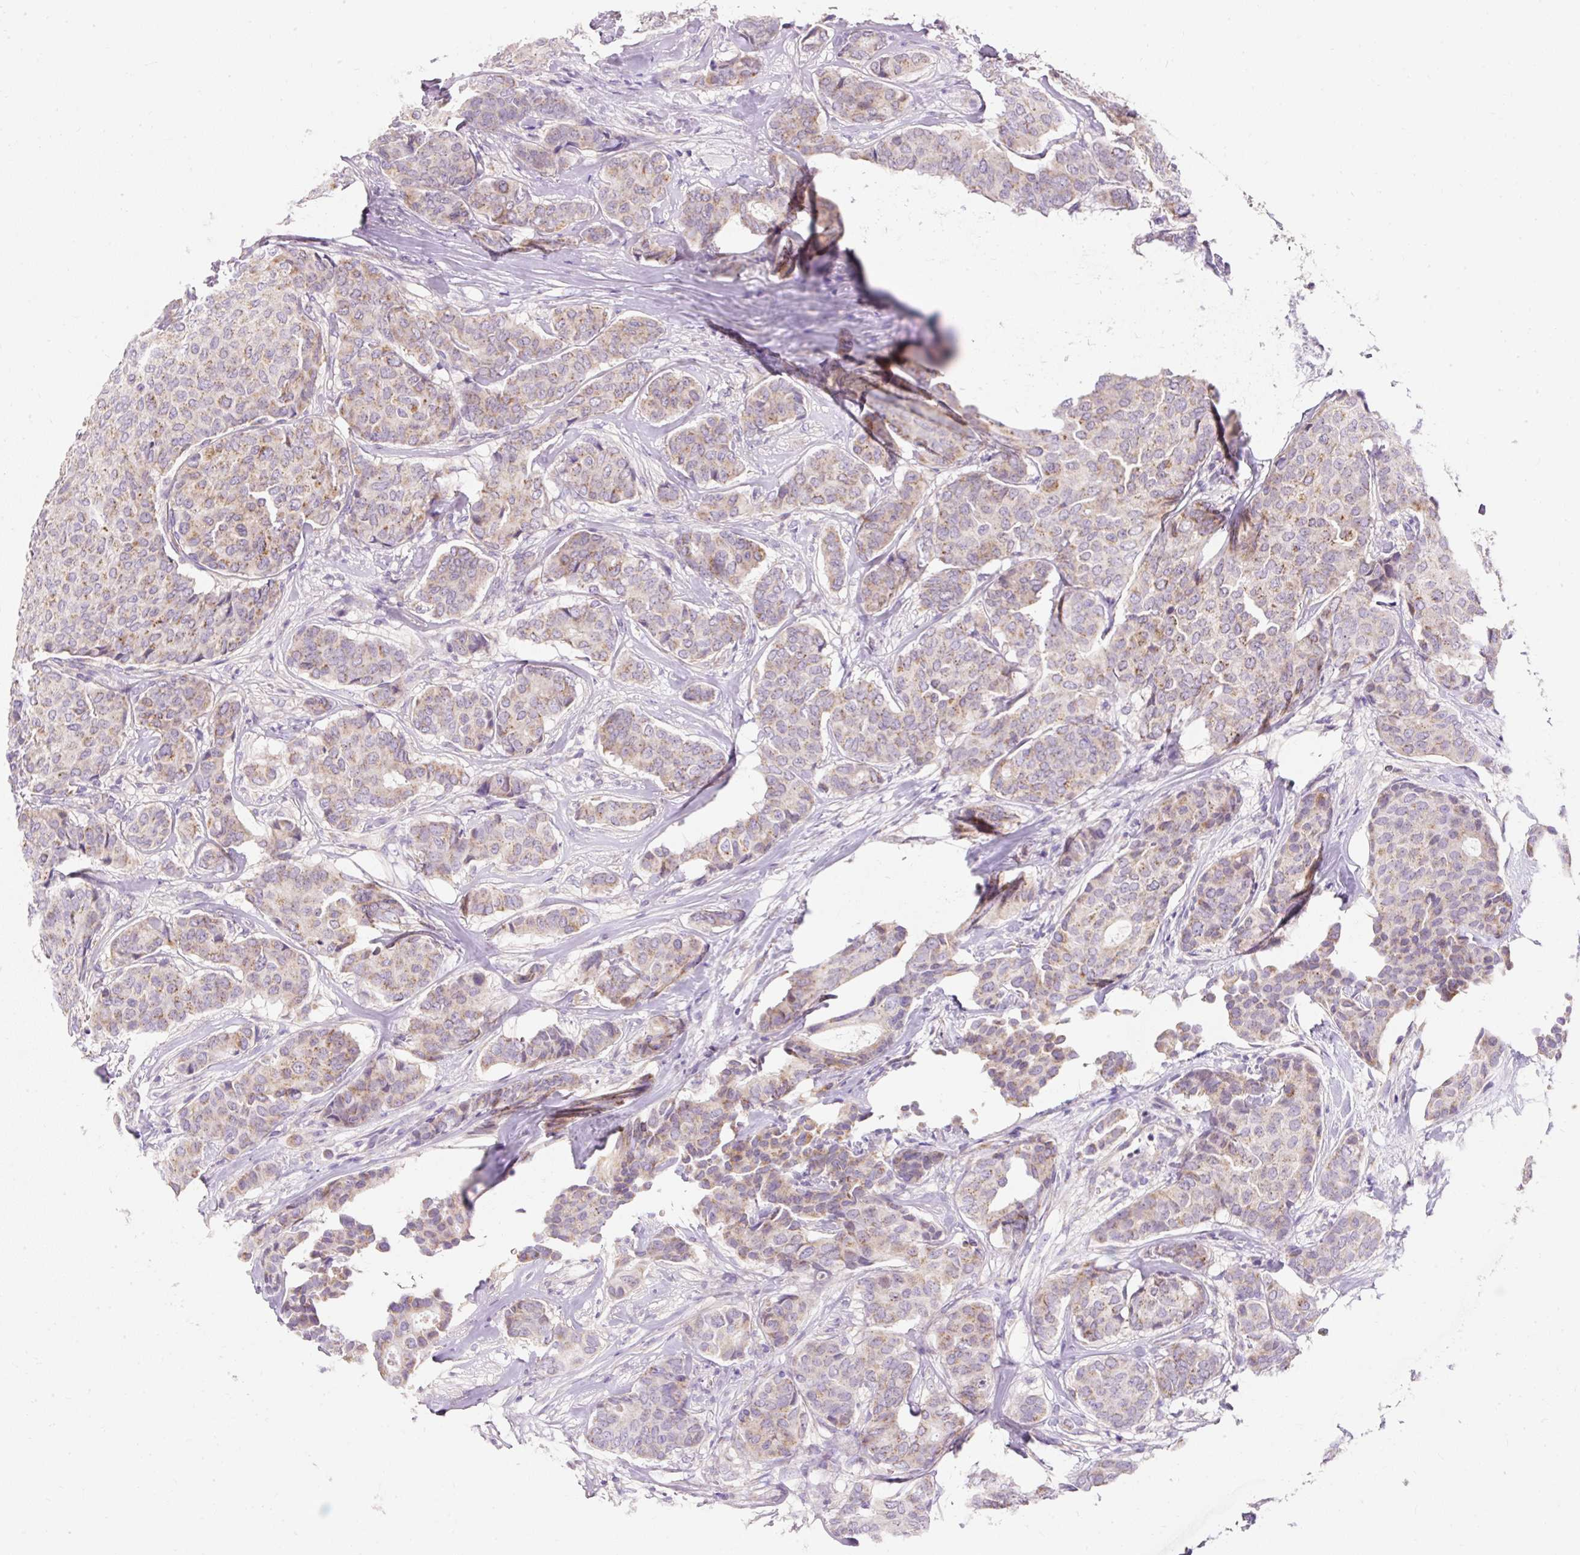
{"staining": {"intensity": "moderate", "quantity": "<25%", "location": "cytoplasmic/membranous"}, "tissue": "breast cancer", "cell_type": "Tumor cells", "image_type": "cancer", "snomed": [{"axis": "morphology", "description": "Duct carcinoma"}, {"axis": "topography", "description": "Breast"}], "caption": "Human breast cancer stained with a brown dye displays moderate cytoplasmic/membranous positive positivity in about <25% of tumor cells.", "gene": "PMAIP1", "patient": {"sex": "female", "age": 75}}